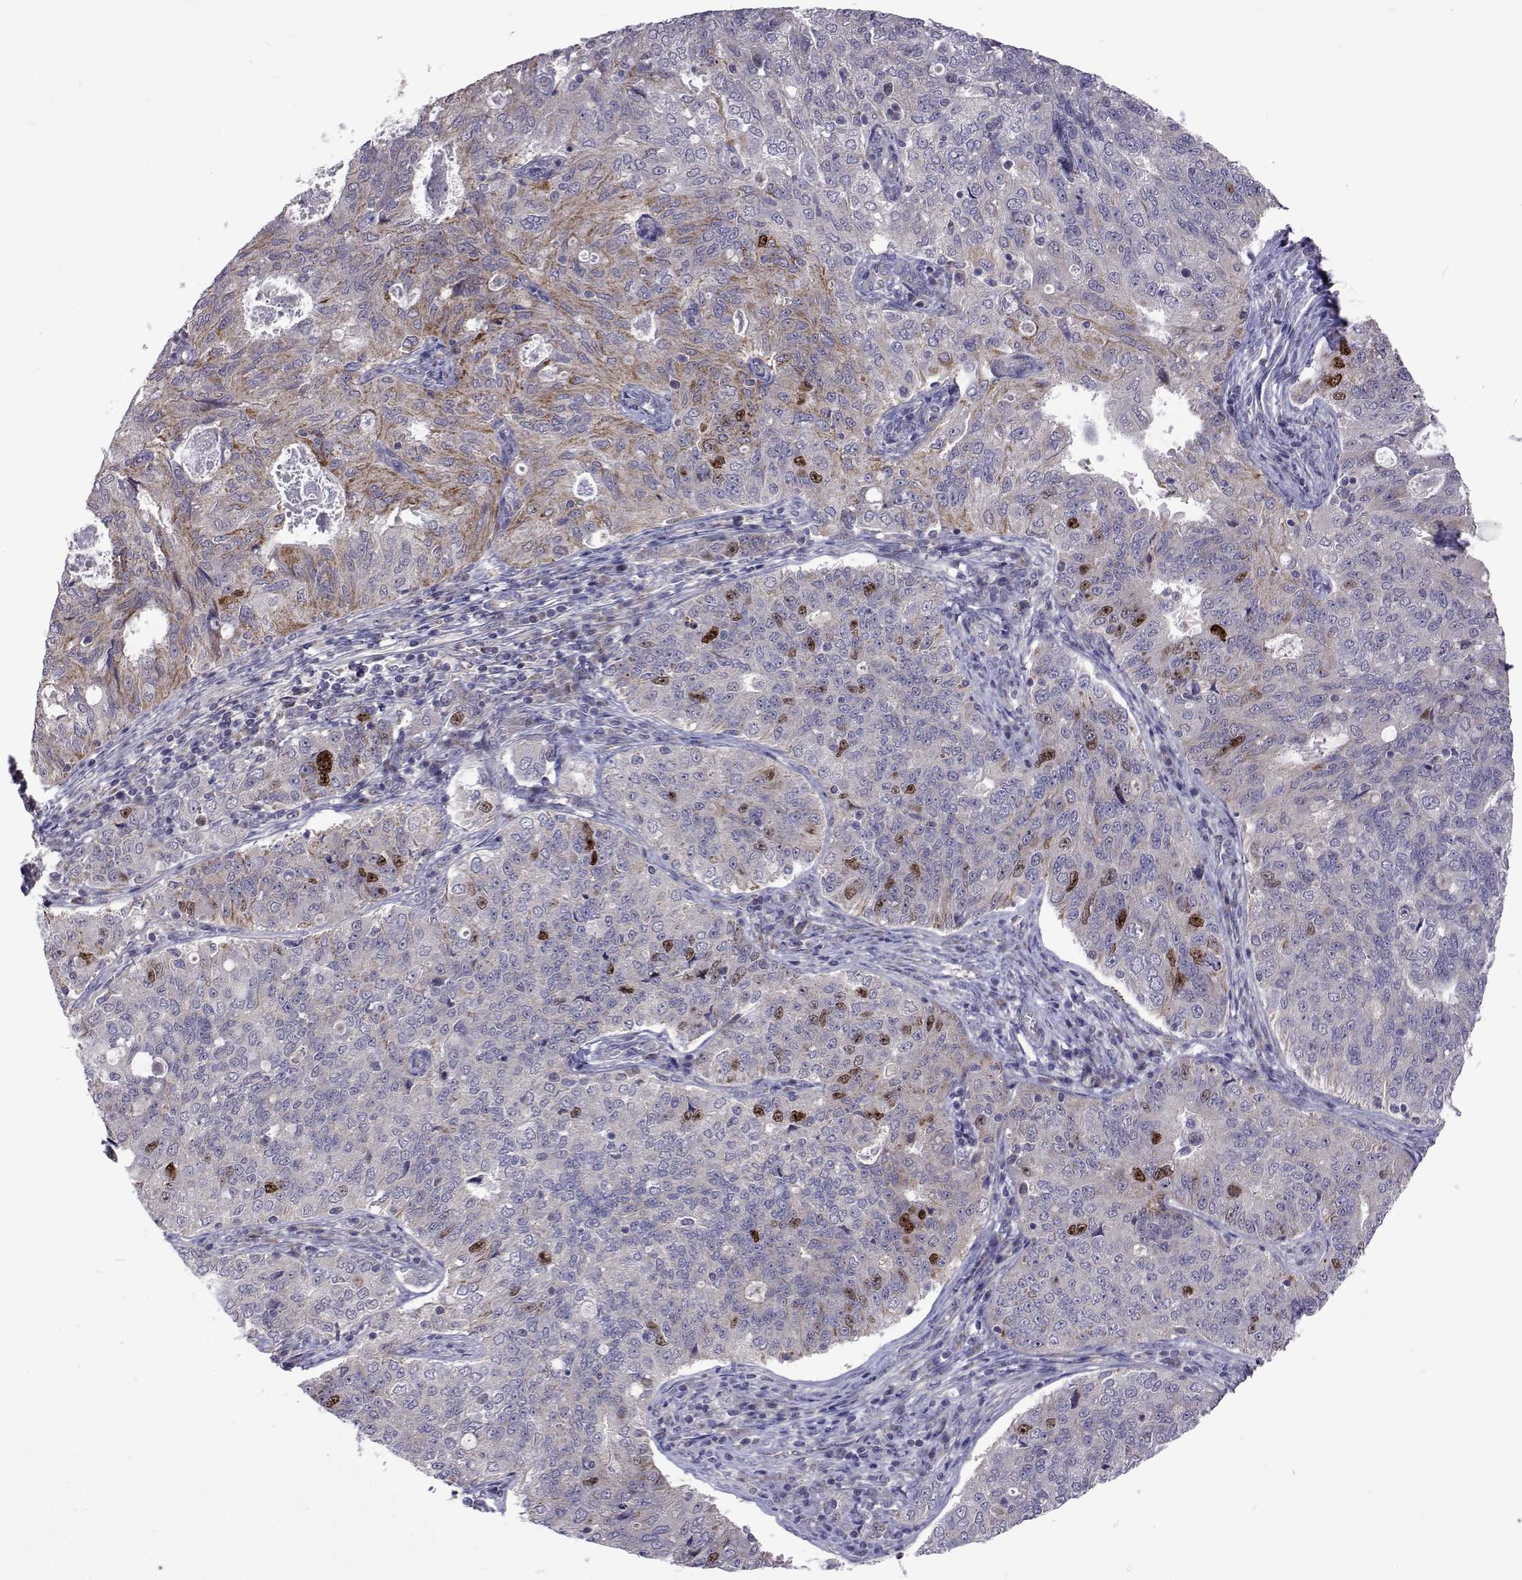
{"staining": {"intensity": "strong", "quantity": "<25%", "location": "nuclear"}, "tissue": "endometrial cancer", "cell_type": "Tumor cells", "image_type": "cancer", "snomed": [{"axis": "morphology", "description": "Adenocarcinoma, NOS"}, {"axis": "topography", "description": "Endometrium"}], "caption": "The micrograph exhibits immunohistochemical staining of endometrial cancer. There is strong nuclear positivity is present in approximately <25% of tumor cells.", "gene": "DHTKD1", "patient": {"sex": "female", "age": 43}}